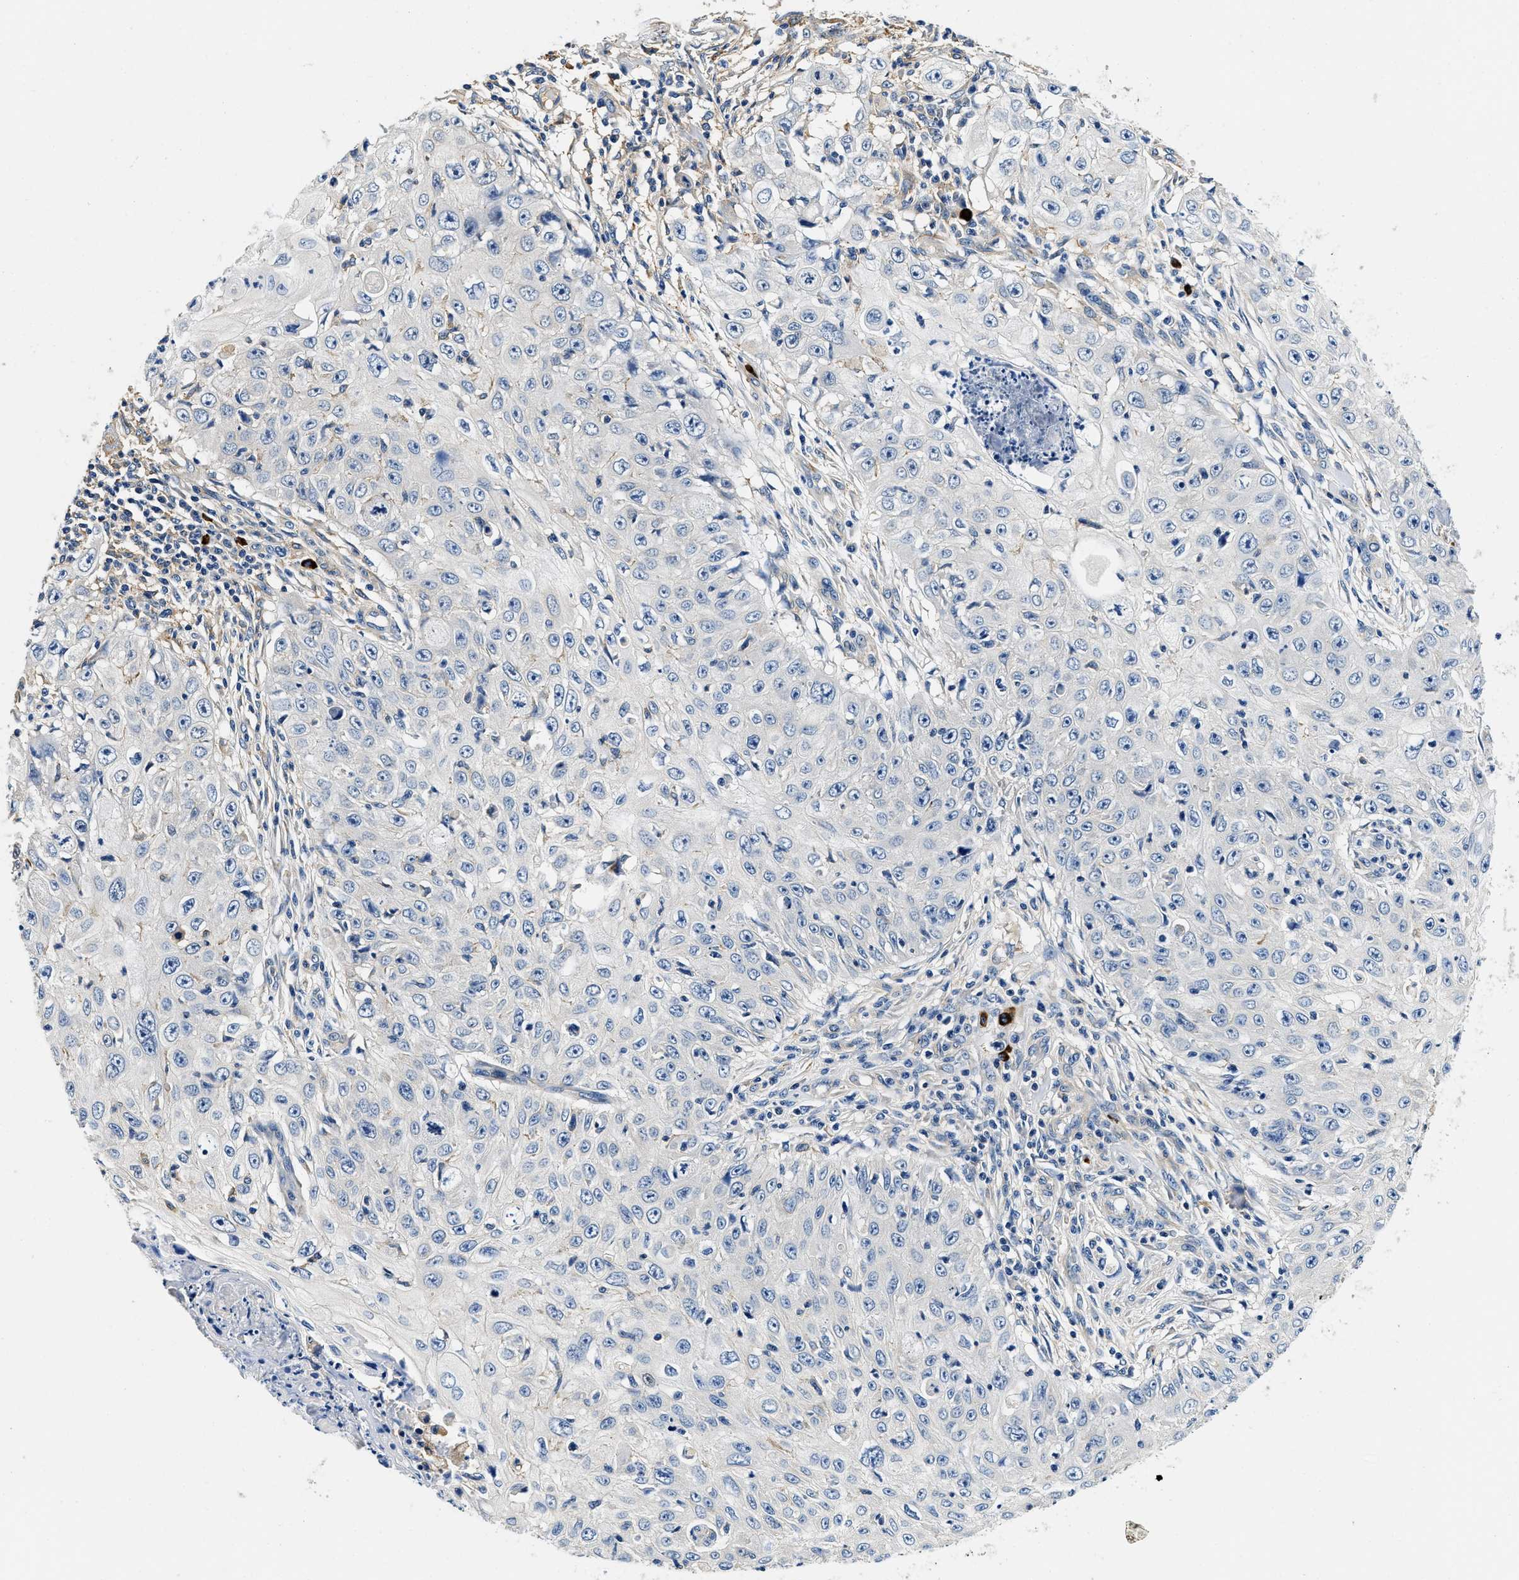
{"staining": {"intensity": "negative", "quantity": "none", "location": "none"}, "tissue": "skin cancer", "cell_type": "Tumor cells", "image_type": "cancer", "snomed": [{"axis": "morphology", "description": "Squamous cell carcinoma, NOS"}, {"axis": "topography", "description": "Skin"}], "caption": "Skin cancer was stained to show a protein in brown. There is no significant staining in tumor cells. Nuclei are stained in blue.", "gene": "ZFAND3", "patient": {"sex": "male", "age": 86}}